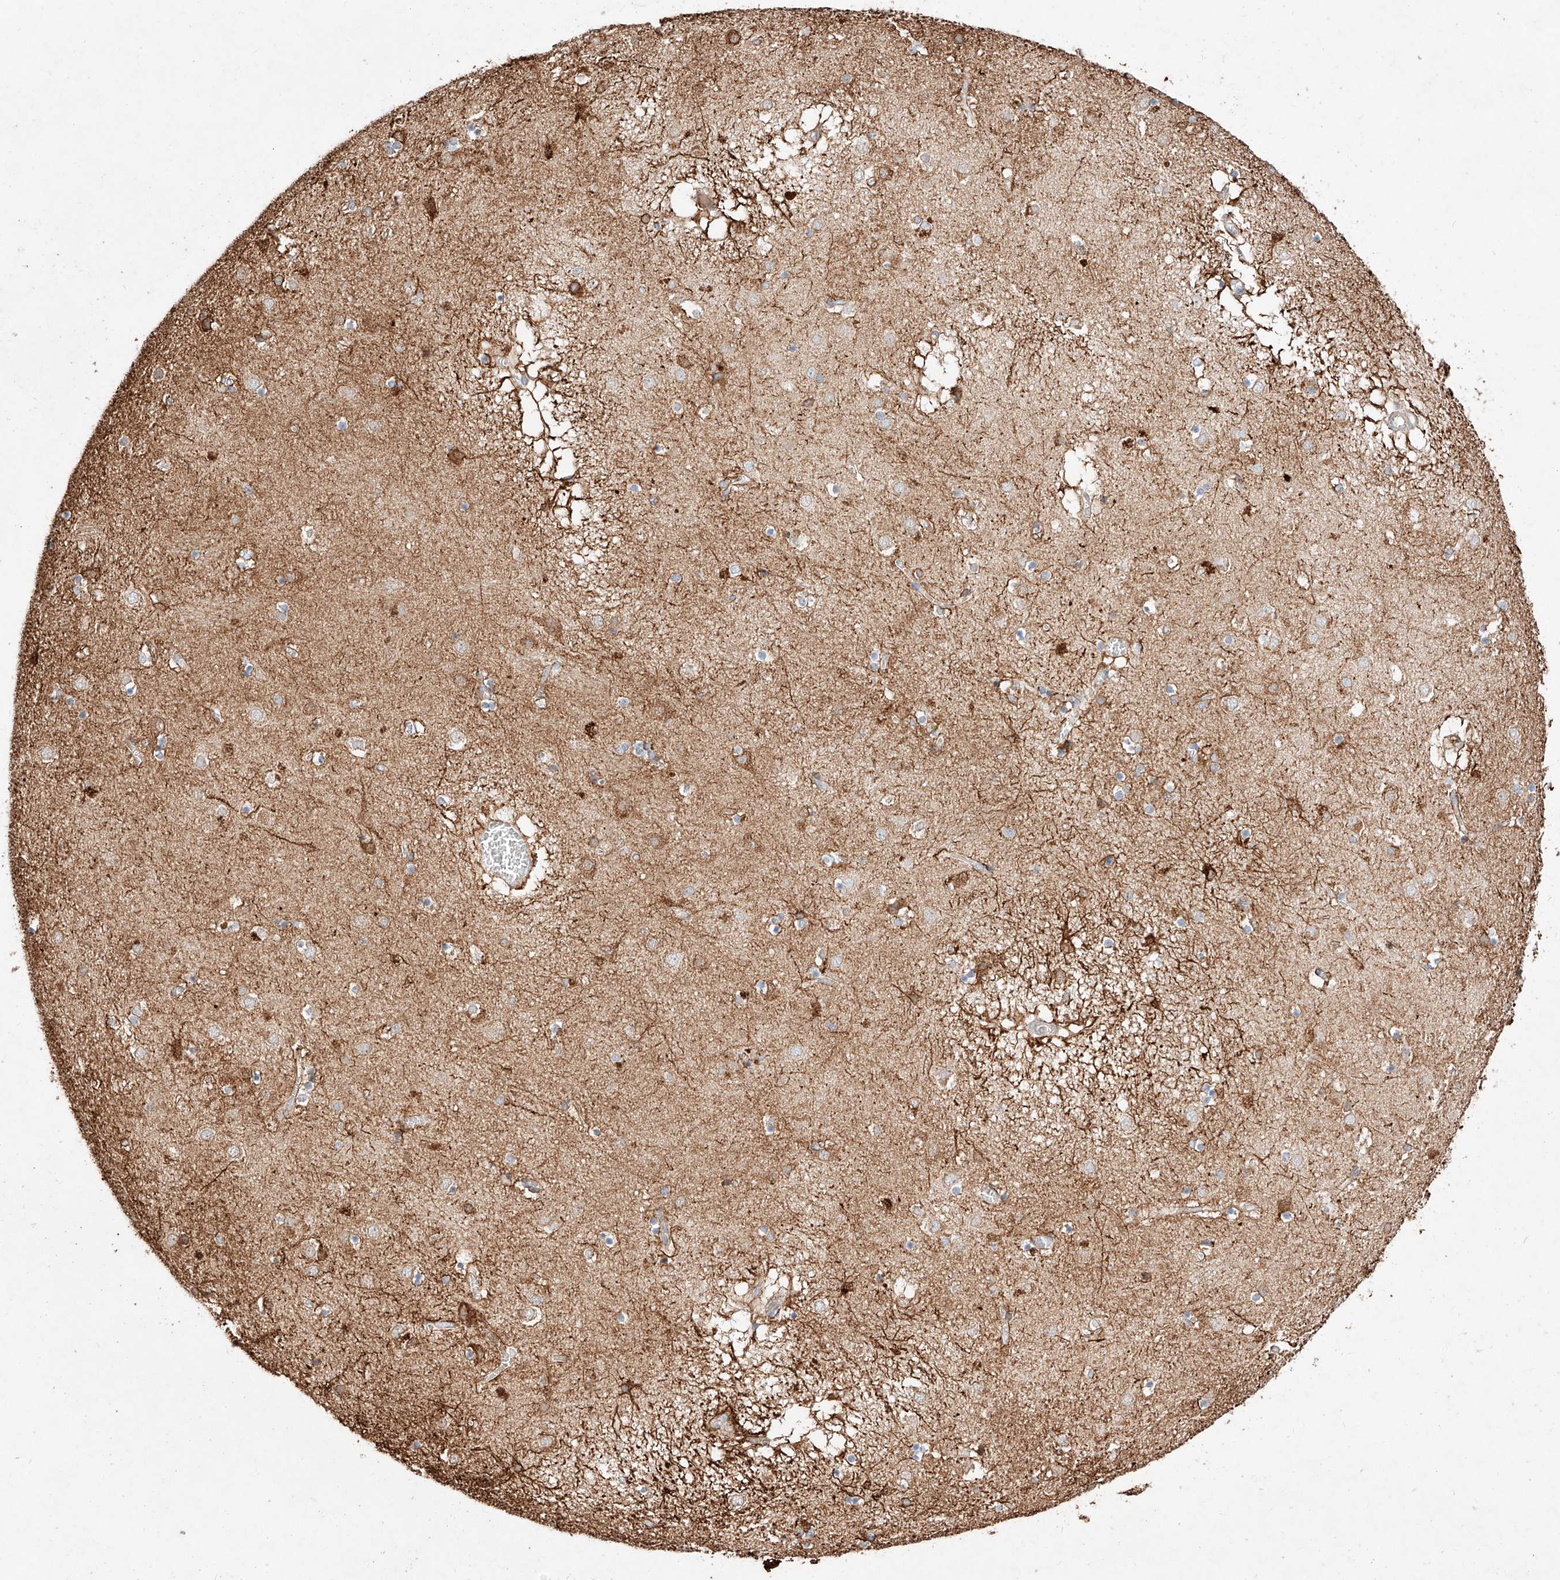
{"staining": {"intensity": "weak", "quantity": "<25%", "location": "cytoplasmic/membranous"}, "tissue": "caudate", "cell_type": "Glial cells", "image_type": "normal", "snomed": [{"axis": "morphology", "description": "Normal tissue, NOS"}, {"axis": "topography", "description": "Lateral ventricle wall"}], "caption": "IHC micrograph of normal caudate: caudate stained with DAB reveals no significant protein staining in glial cells.", "gene": "ATP9B", "patient": {"sex": "male", "age": 70}}